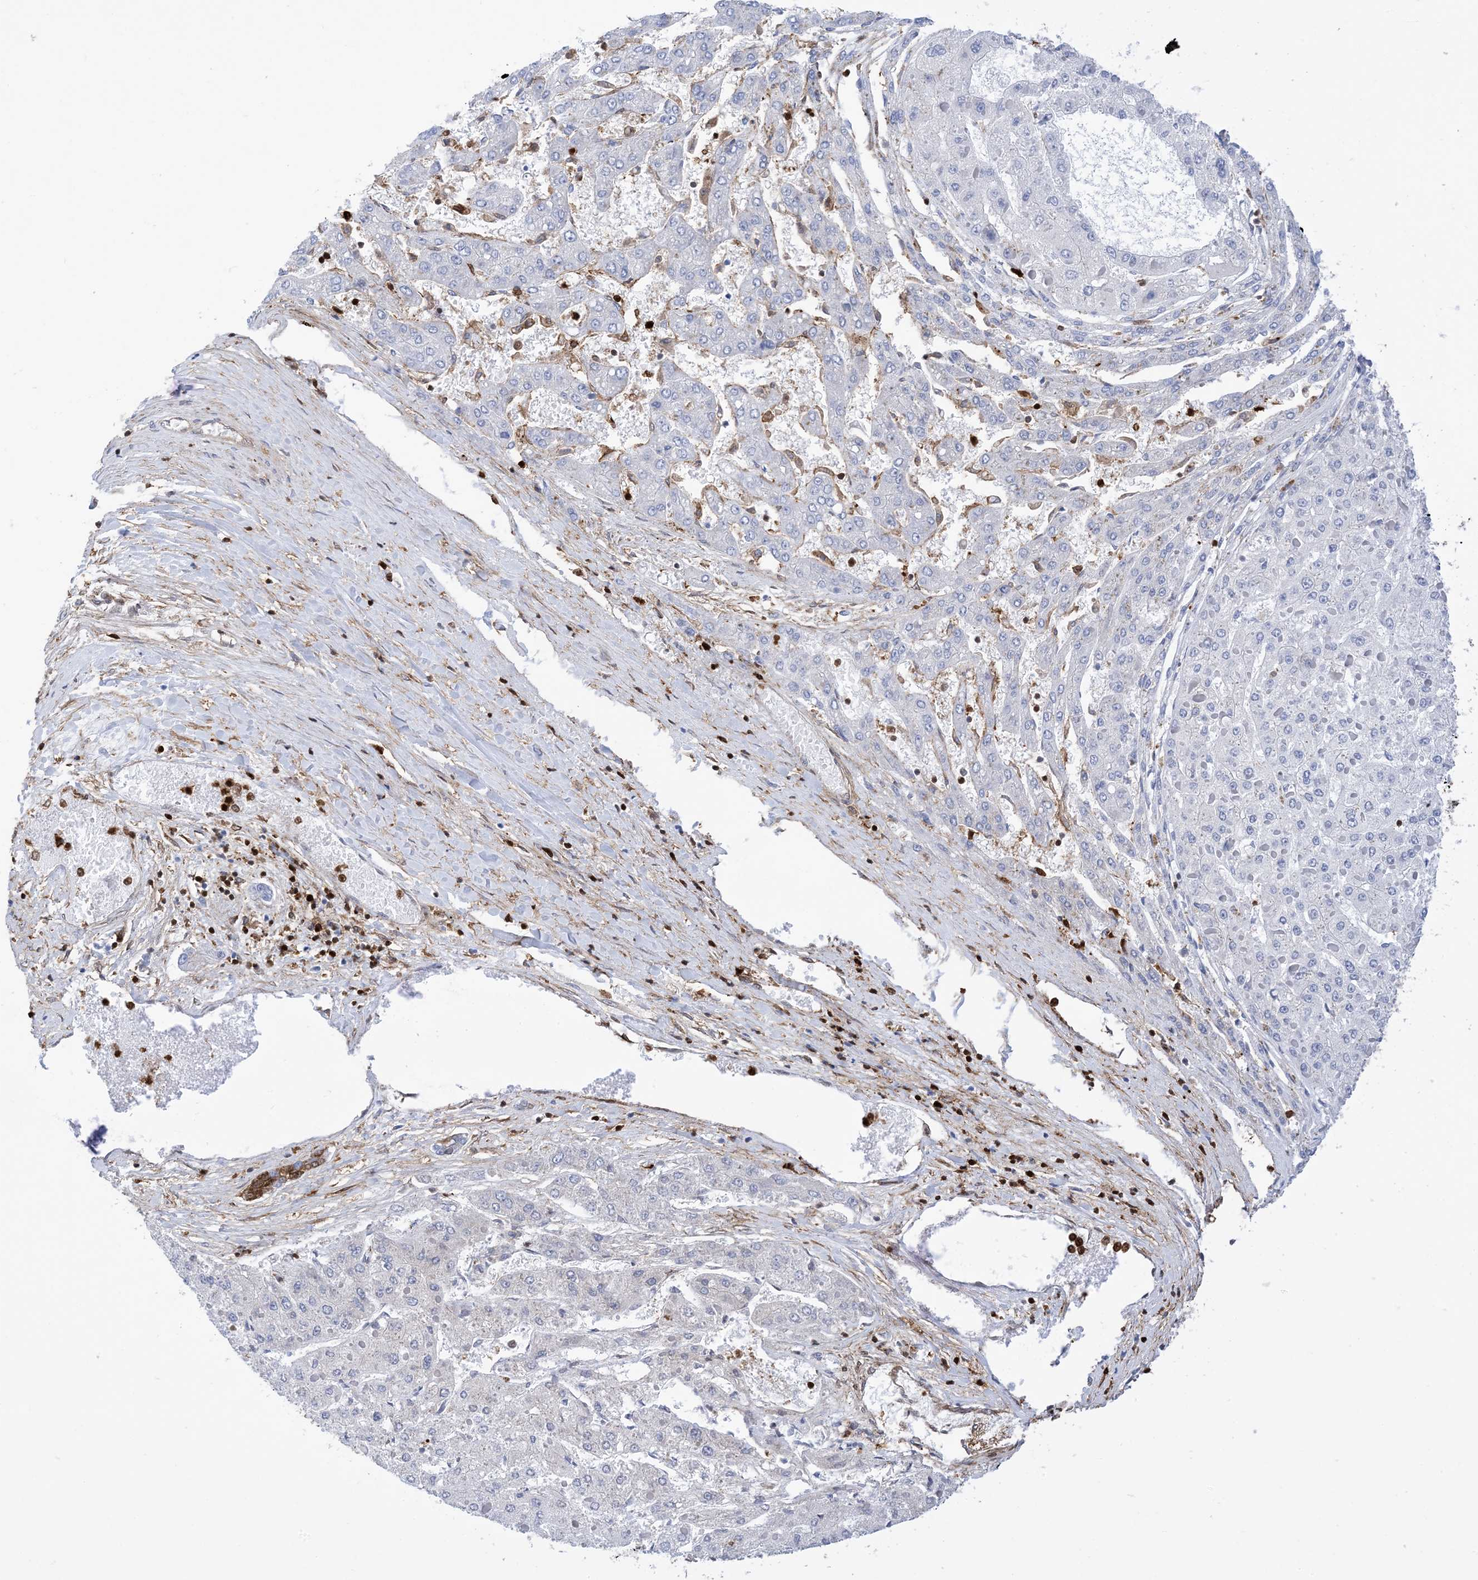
{"staining": {"intensity": "negative", "quantity": "none", "location": "none"}, "tissue": "liver cancer", "cell_type": "Tumor cells", "image_type": "cancer", "snomed": [{"axis": "morphology", "description": "Carcinoma, Hepatocellular, NOS"}, {"axis": "topography", "description": "Liver"}], "caption": "Immunohistochemistry histopathology image of liver hepatocellular carcinoma stained for a protein (brown), which reveals no positivity in tumor cells.", "gene": "ANXA1", "patient": {"sex": "female", "age": 73}}